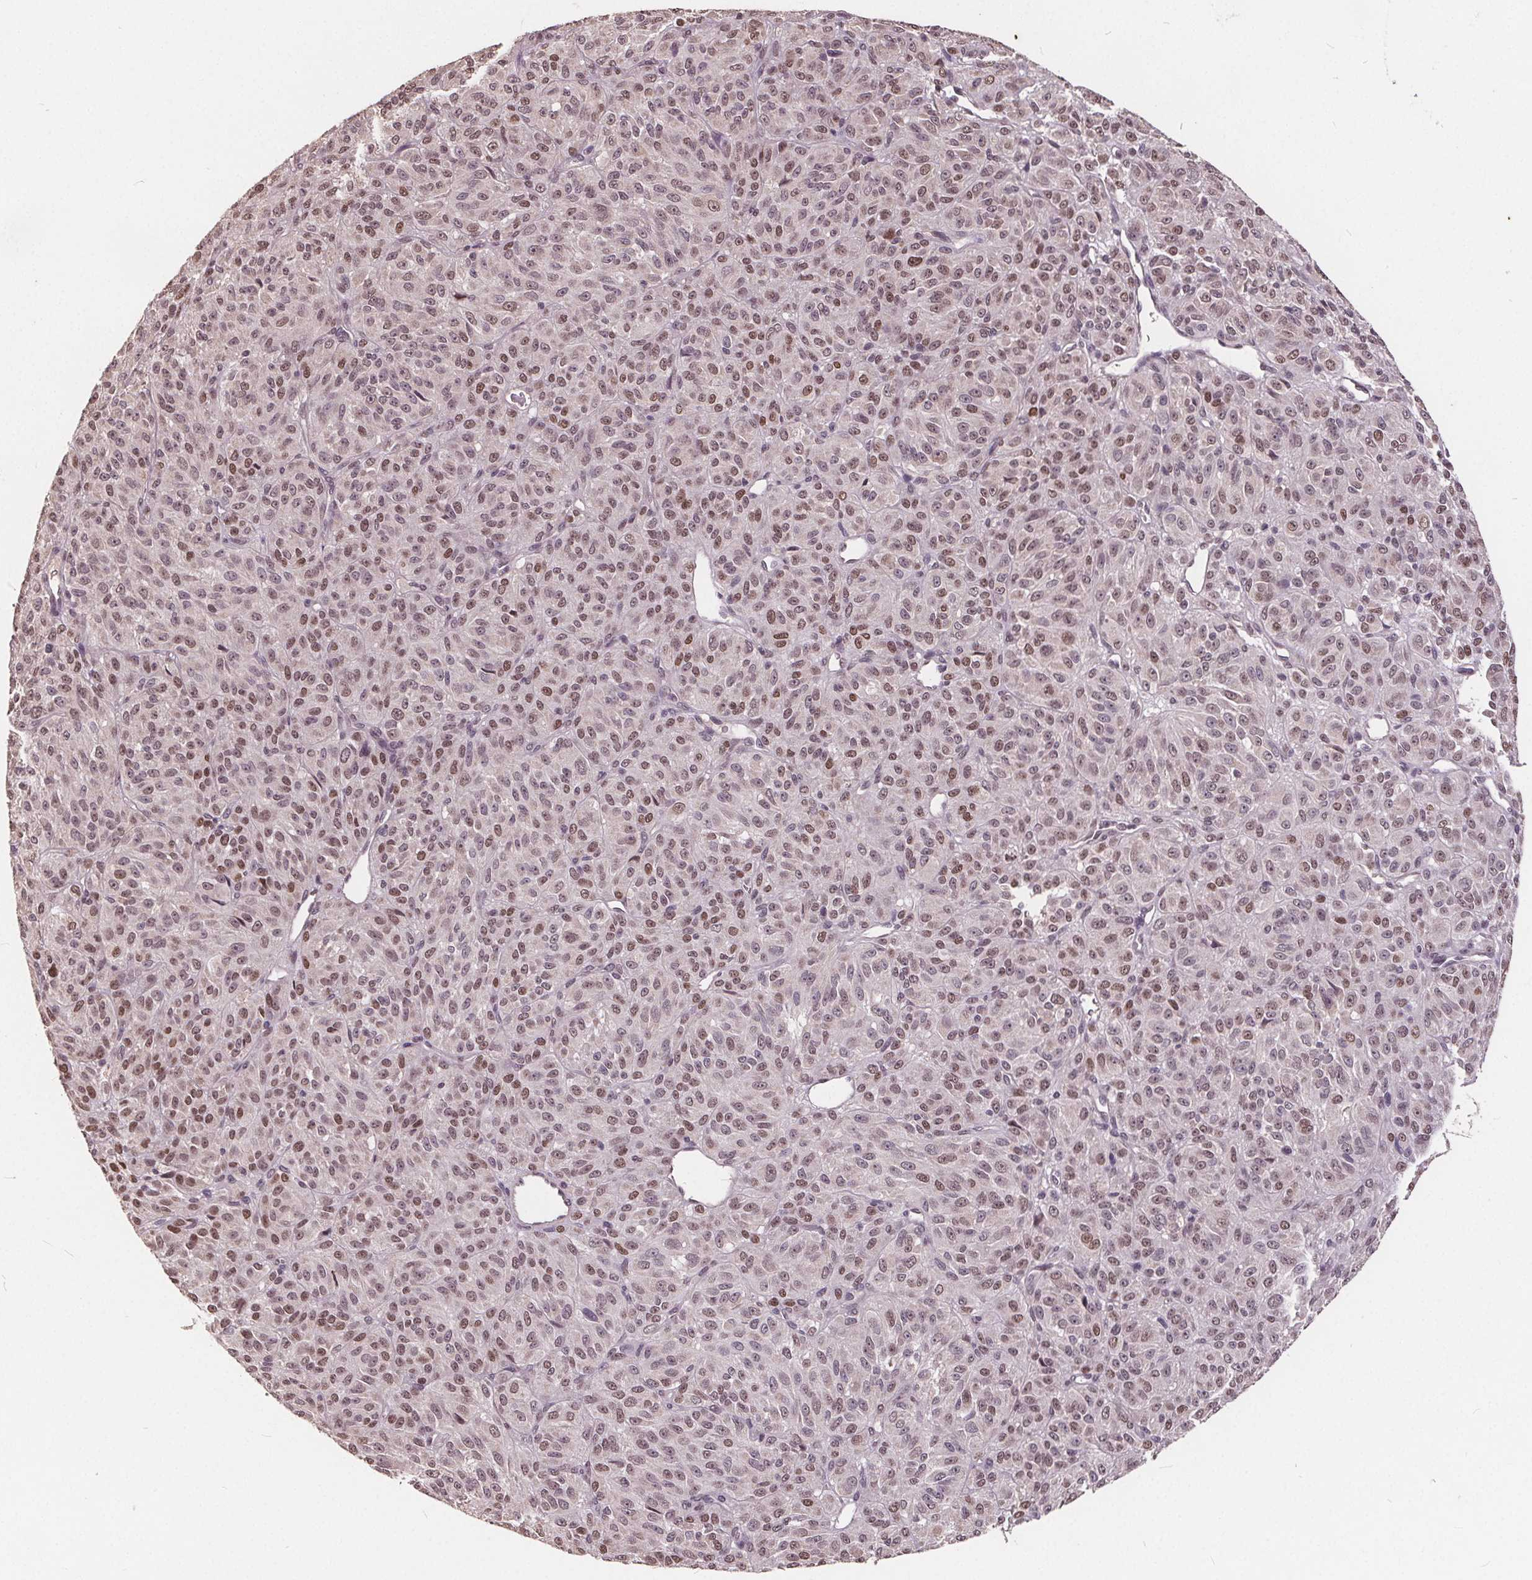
{"staining": {"intensity": "moderate", "quantity": "25%-75%", "location": "nuclear"}, "tissue": "melanoma", "cell_type": "Tumor cells", "image_type": "cancer", "snomed": [{"axis": "morphology", "description": "Malignant melanoma, Metastatic site"}, {"axis": "topography", "description": "Brain"}], "caption": "A brown stain labels moderate nuclear staining of a protein in malignant melanoma (metastatic site) tumor cells.", "gene": "DNMT3B", "patient": {"sex": "female", "age": 56}}